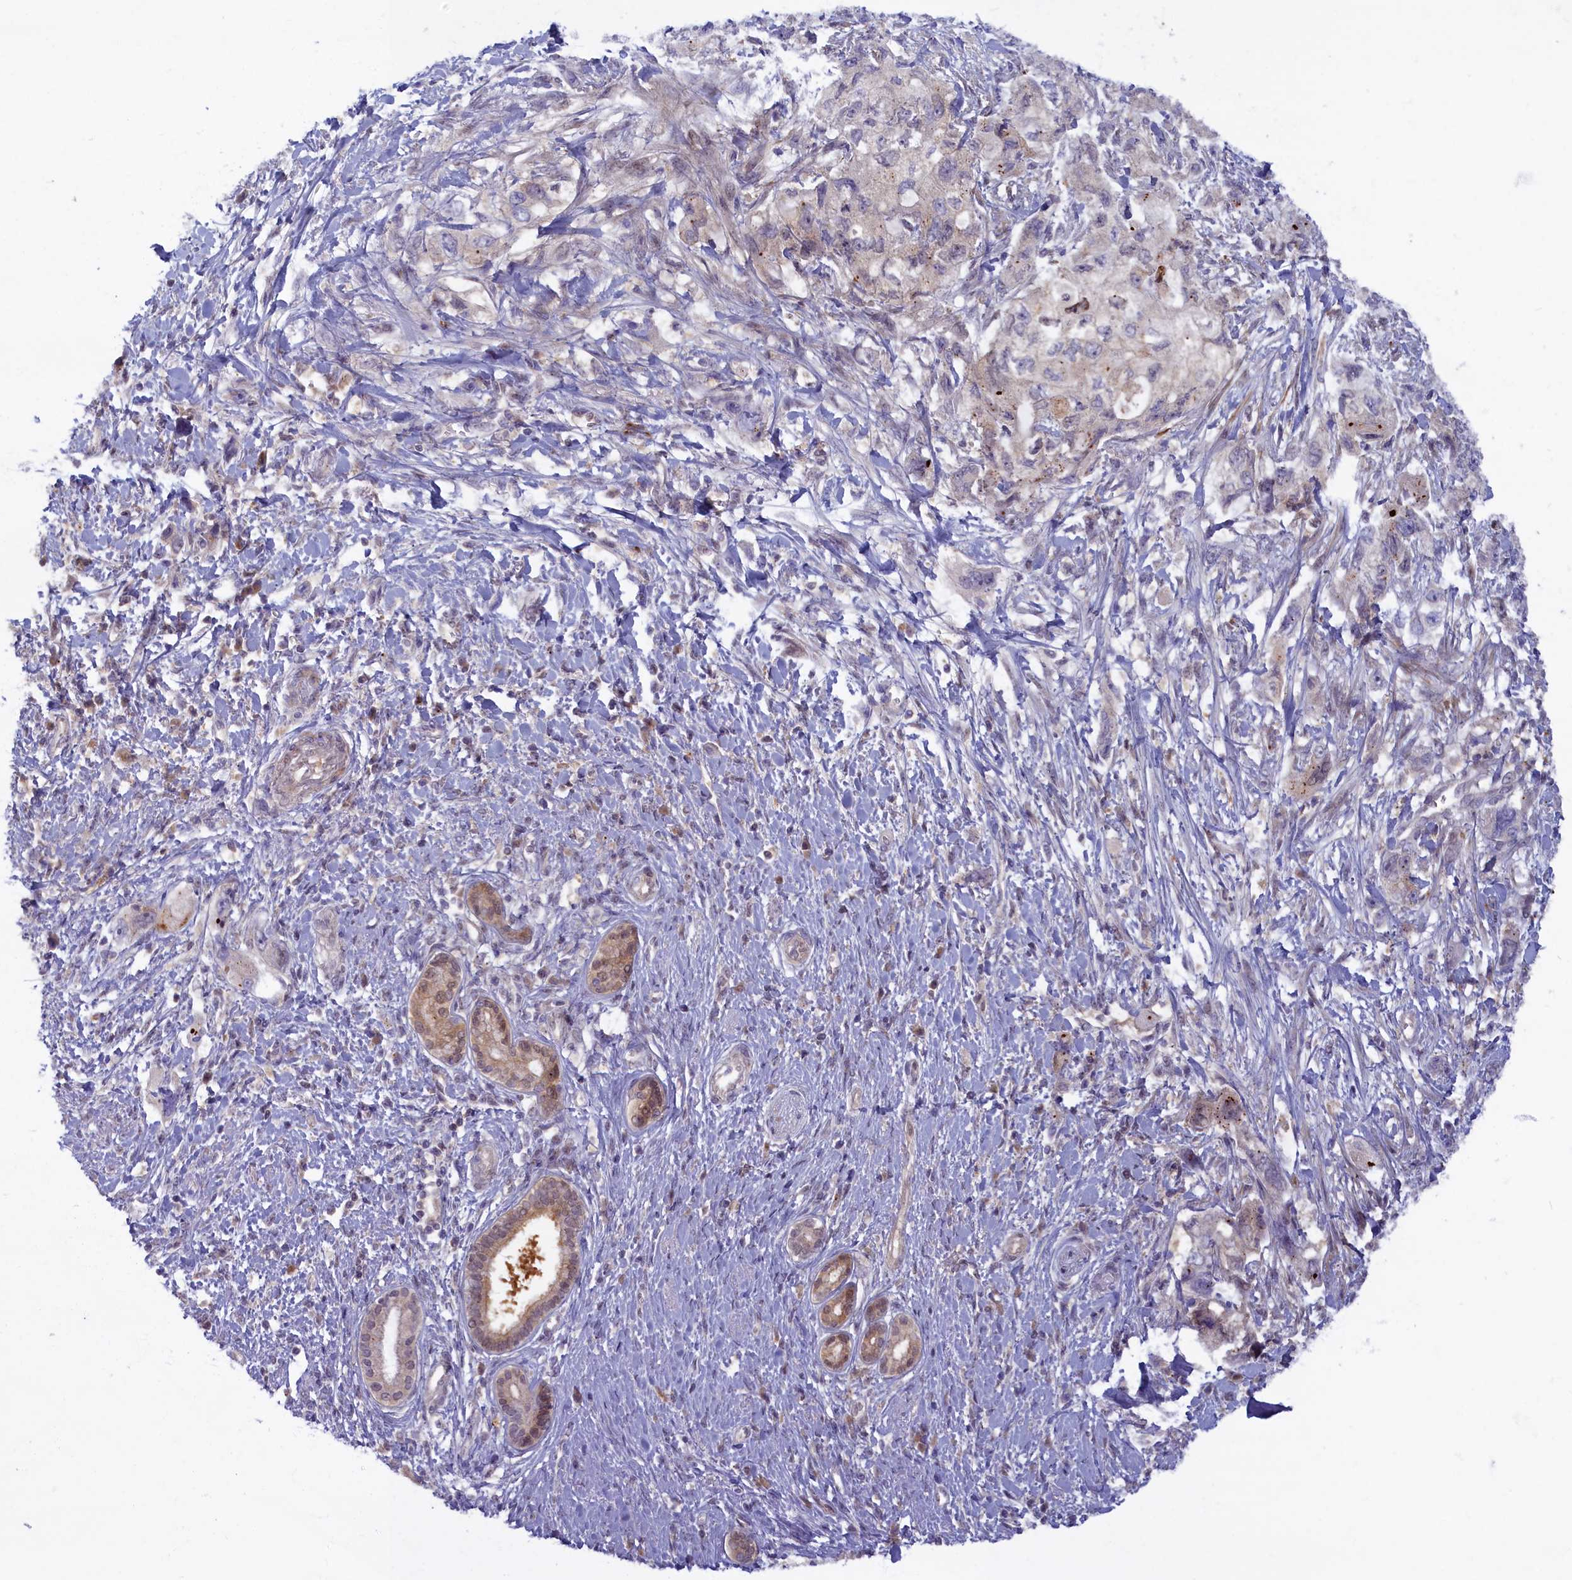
{"staining": {"intensity": "negative", "quantity": "none", "location": "none"}, "tissue": "pancreatic cancer", "cell_type": "Tumor cells", "image_type": "cancer", "snomed": [{"axis": "morphology", "description": "Adenocarcinoma, NOS"}, {"axis": "topography", "description": "Pancreas"}], "caption": "Pancreatic cancer (adenocarcinoma) was stained to show a protein in brown. There is no significant positivity in tumor cells. The staining was performed using DAB (3,3'-diaminobenzidine) to visualize the protein expression in brown, while the nuclei were stained in blue with hematoxylin (Magnification: 20x).", "gene": "FCSK", "patient": {"sex": "female", "age": 73}}